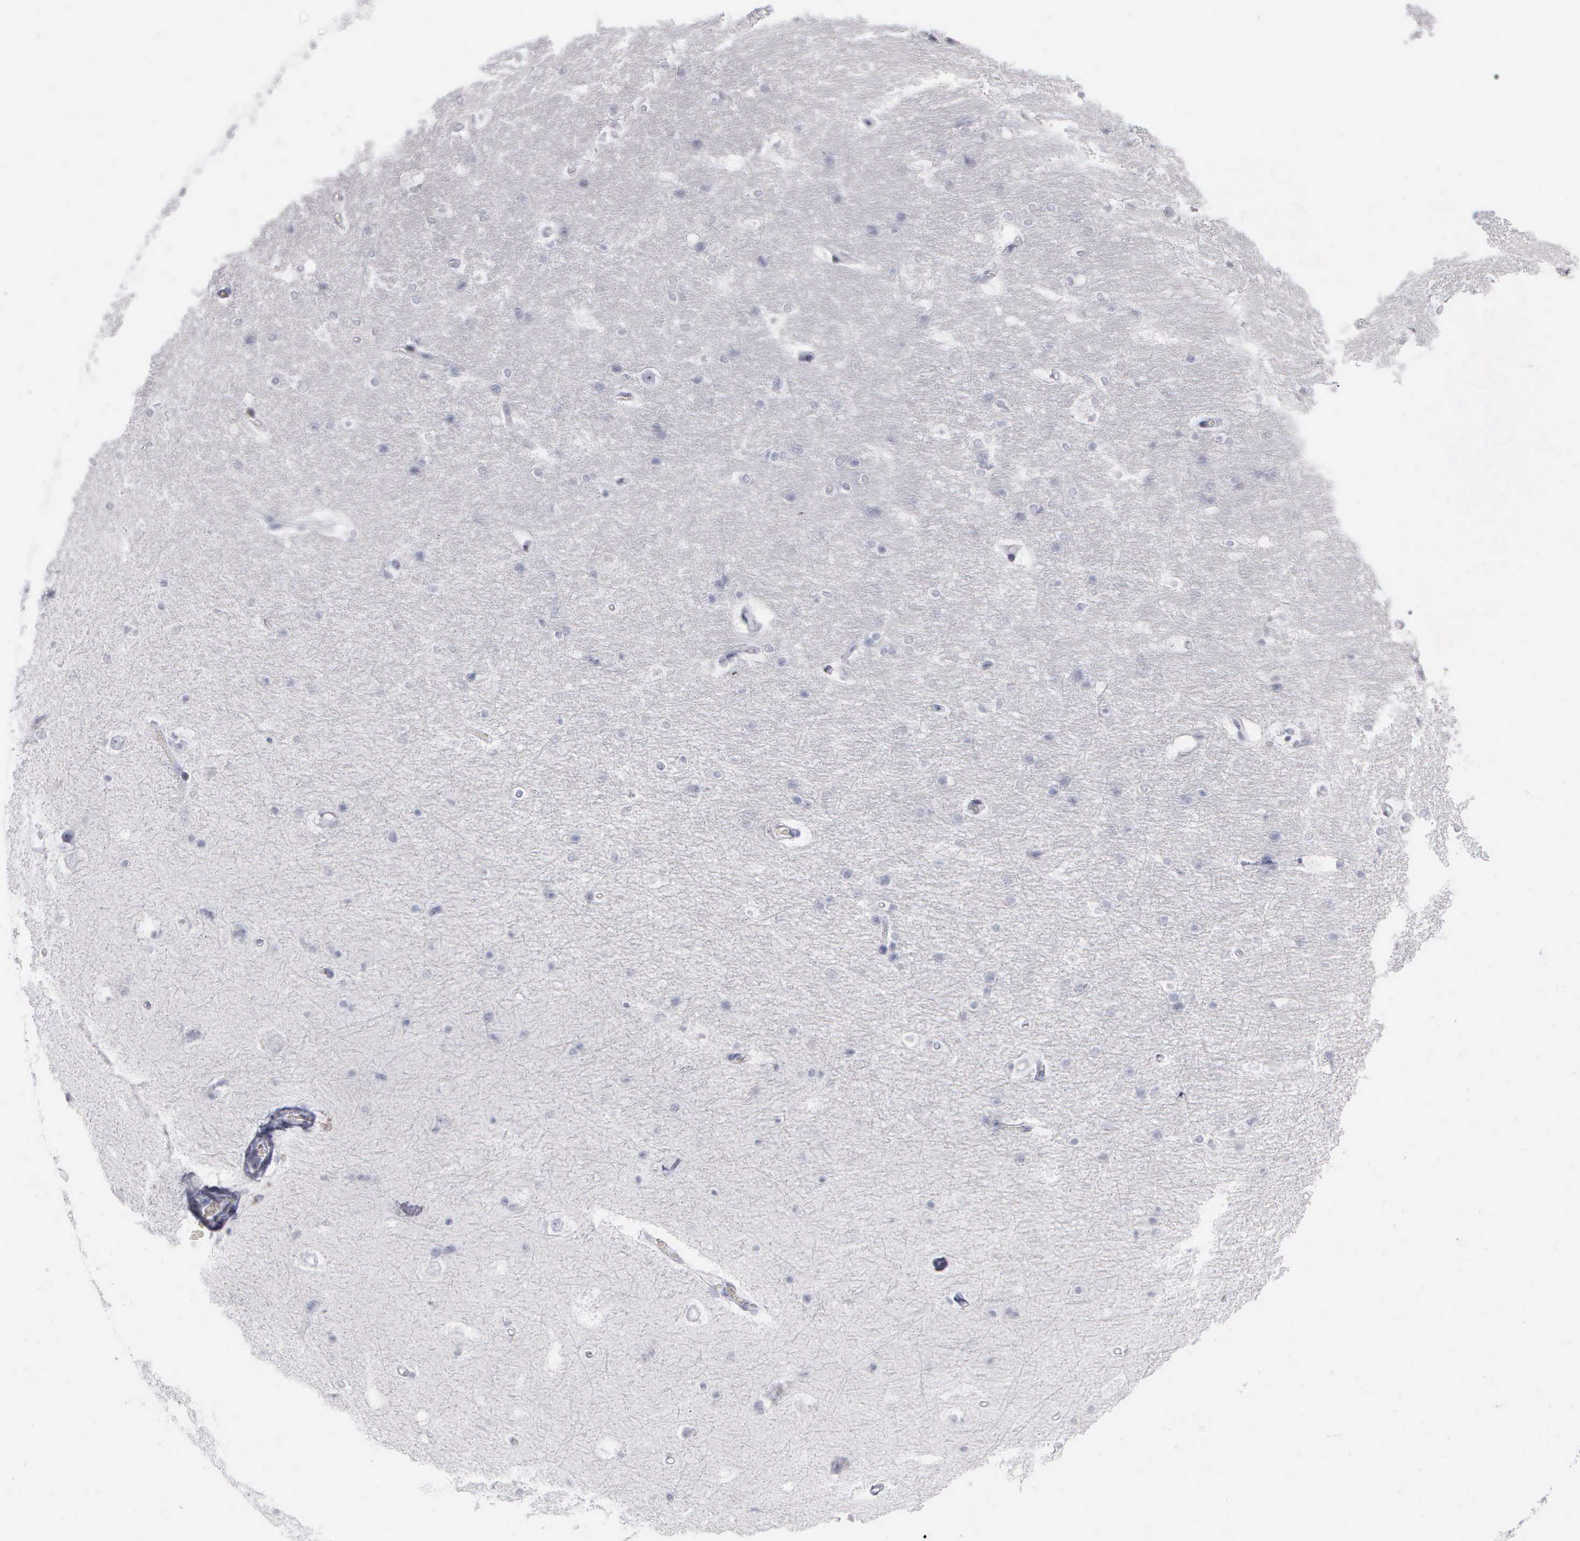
{"staining": {"intensity": "negative", "quantity": "none", "location": "none"}, "tissue": "hippocampus", "cell_type": "Glial cells", "image_type": "normal", "snomed": [{"axis": "morphology", "description": "Normal tissue, NOS"}, {"axis": "topography", "description": "Hippocampus"}], "caption": "Protein analysis of unremarkable hippocampus reveals no significant staining in glial cells. The staining was performed using DAB to visualize the protein expression in brown, while the nuclei were stained in blue with hematoxylin (Magnification: 20x).", "gene": "NKX2", "patient": {"sex": "female", "age": 19}}